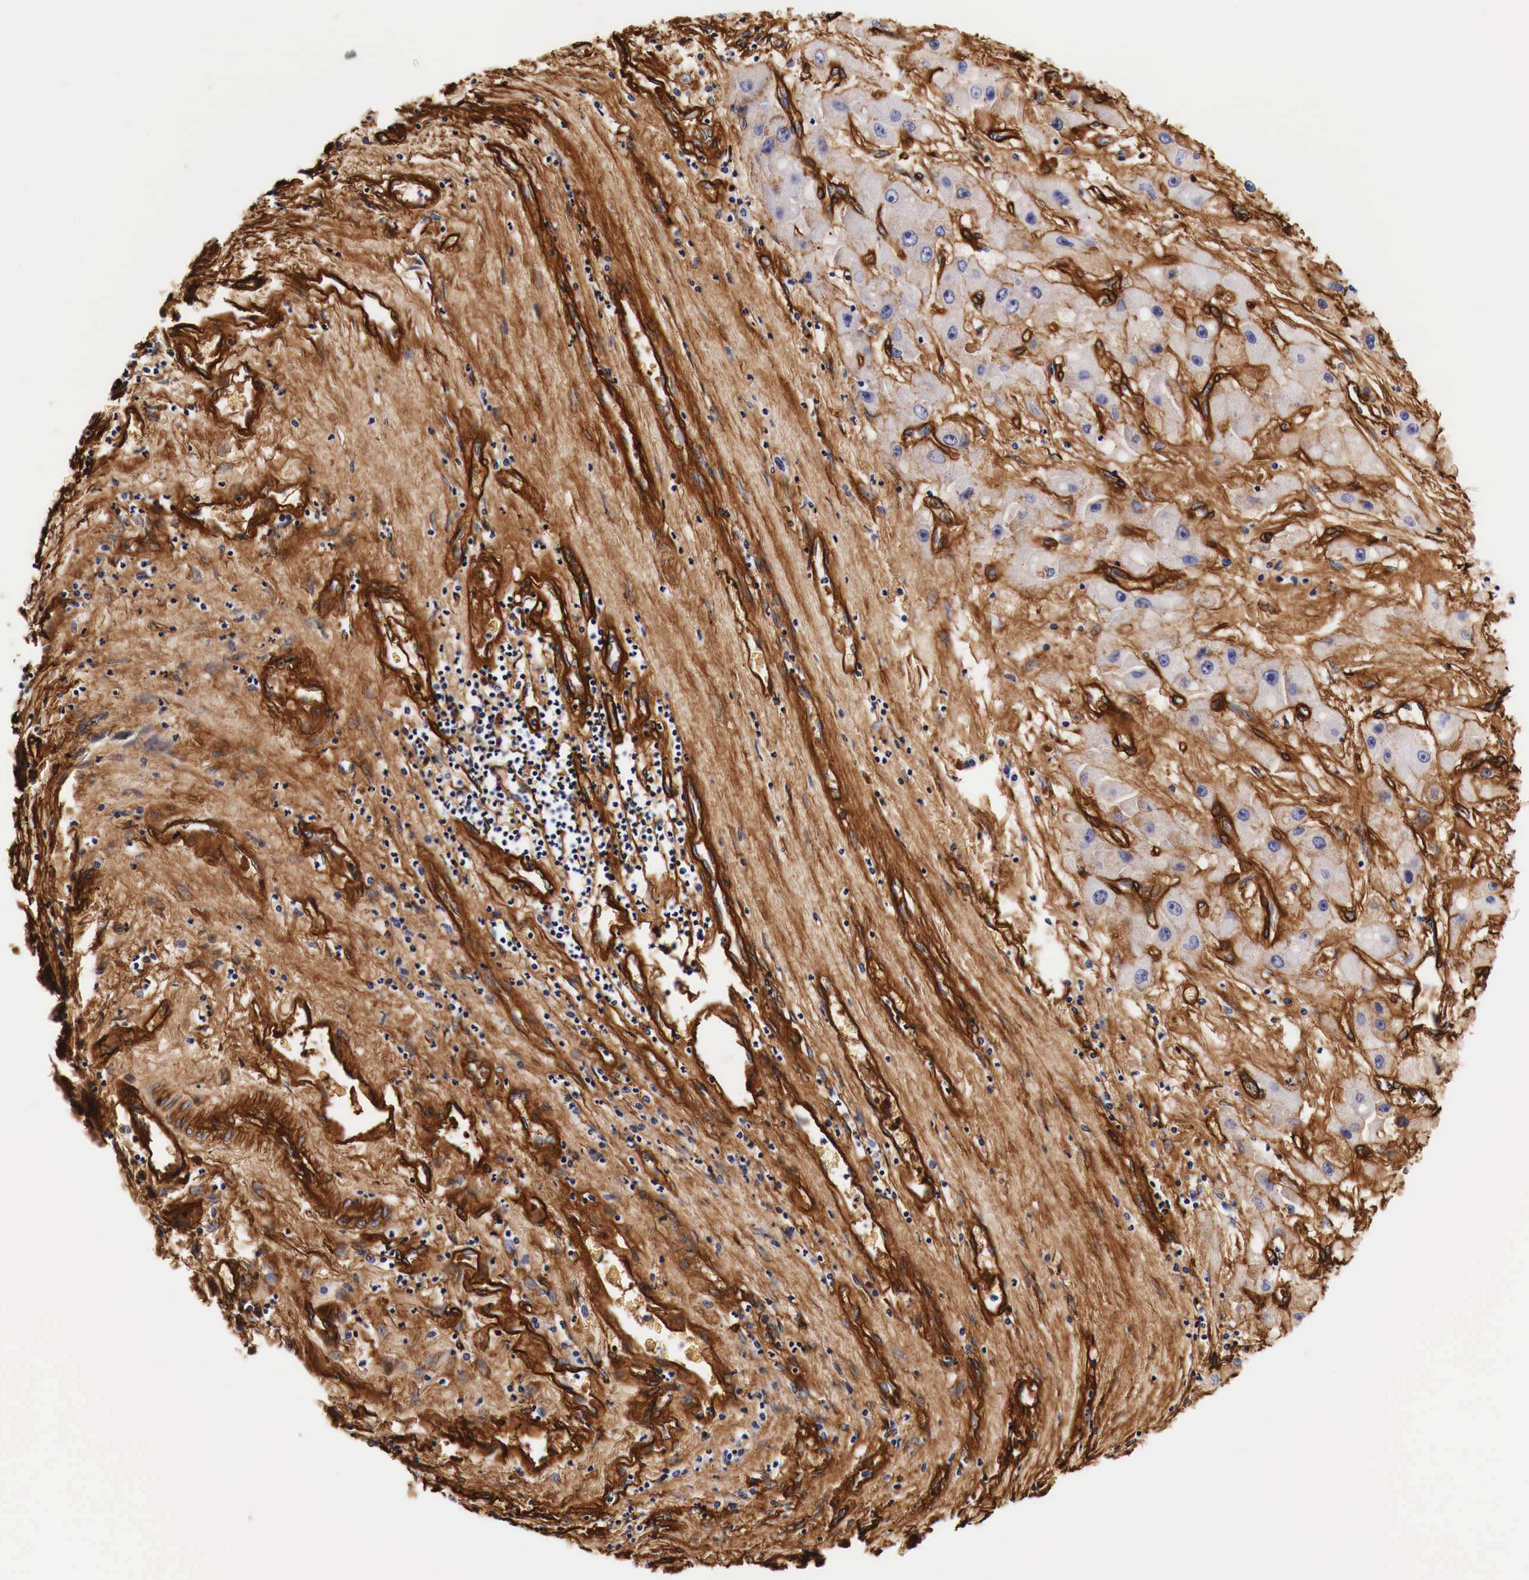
{"staining": {"intensity": "weak", "quantity": "<25%", "location": "cytoplasmic/membranous"}, "tissue": "liver cancer", "cell_type": "Tumor cells", "image_type": "cancer", "snomed": [{"axis": "morphology", "description": "Carcinoma, Hepatocellular, NOS"}, {"axis": "topography", "description": "Liver"}], "caption": "Immunohistochemistry image of liver cancer stained for a protein (brown), which shows no positivity in tumor cells.", "gene": "LAMB2", "patient": {"sex": "male", "age": 24}}